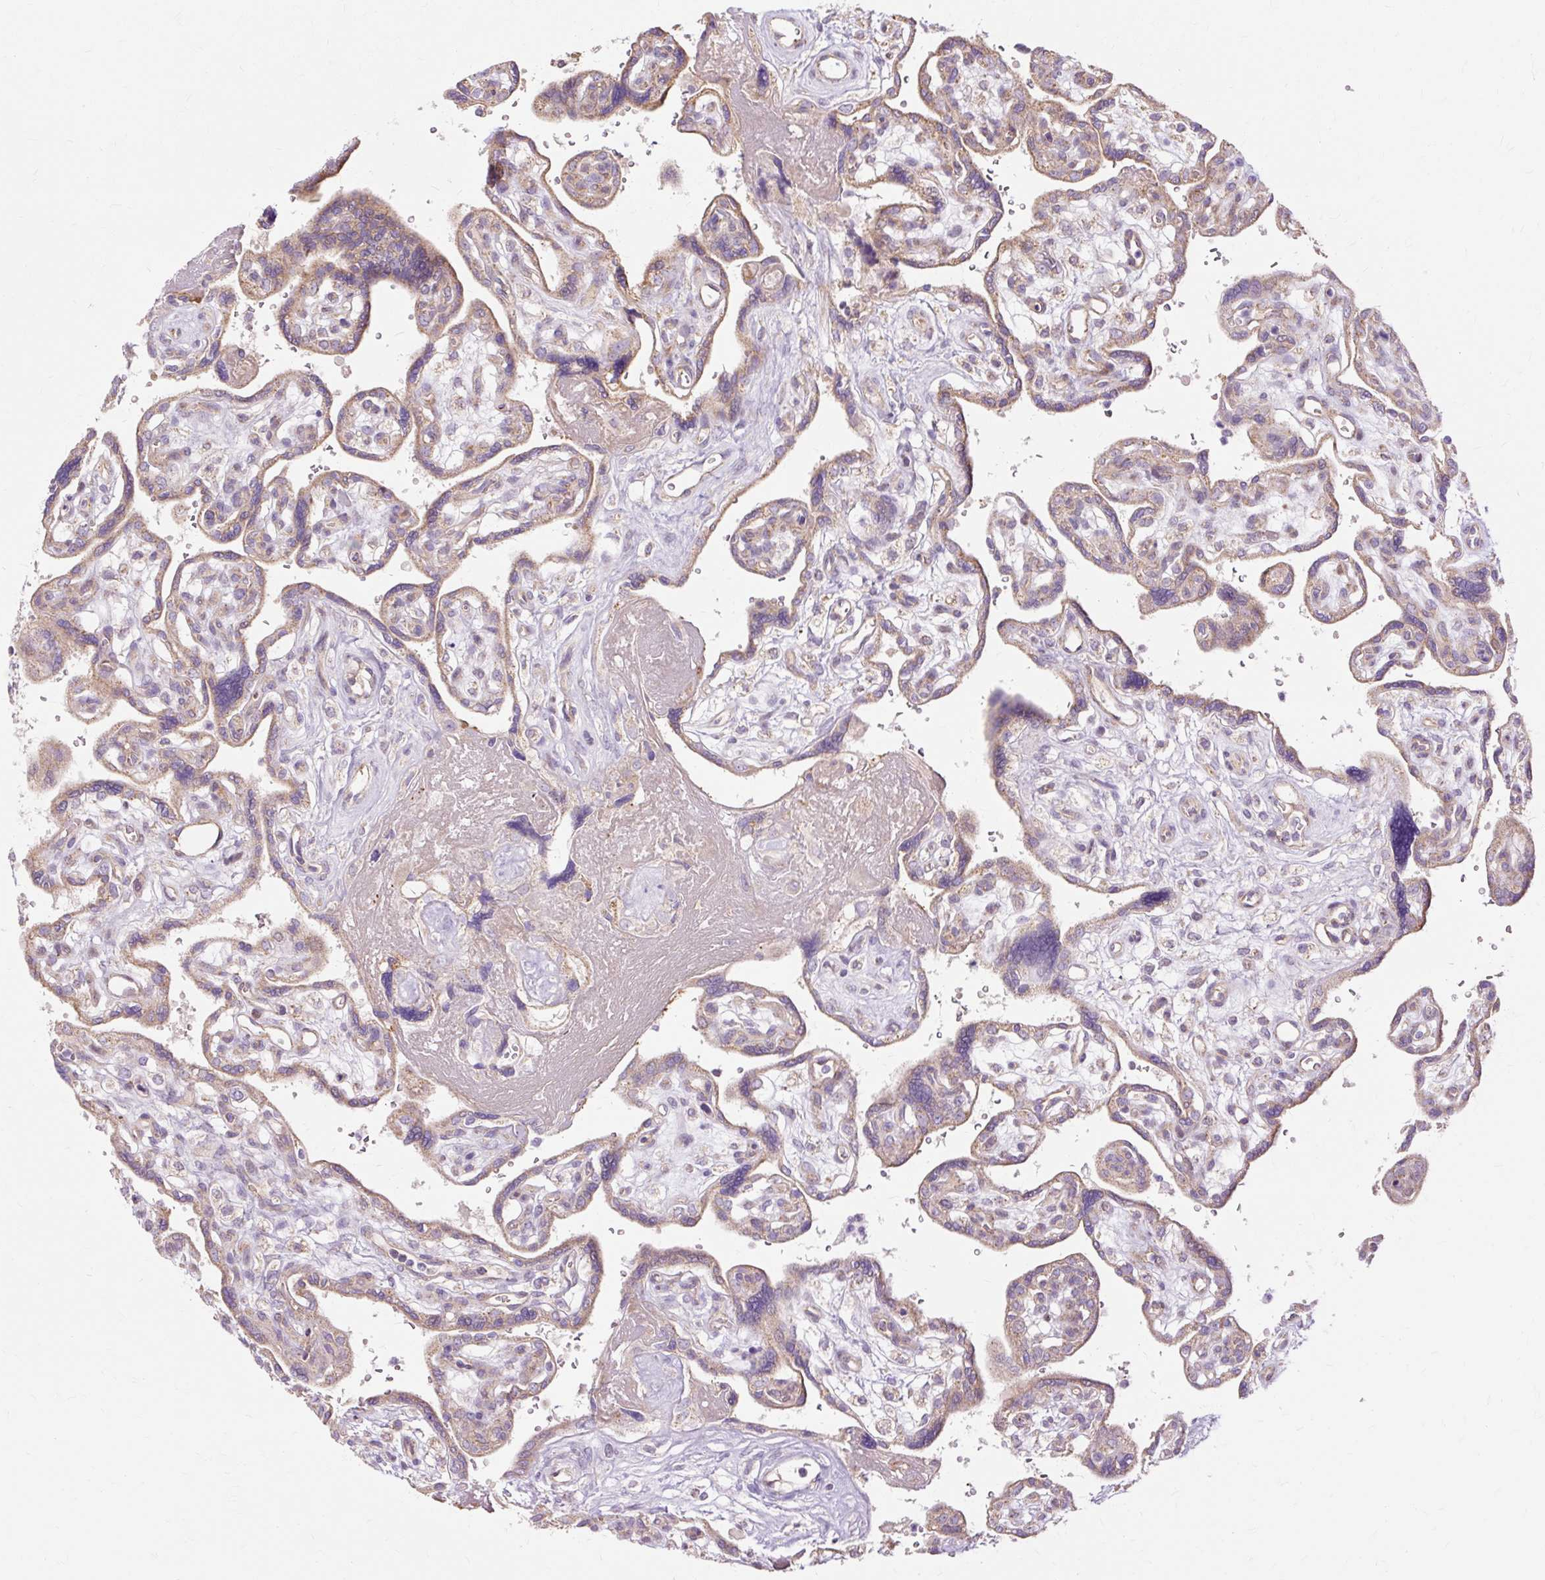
{"staining": {"intensity": "moderate", "quantity": ">75%", "location": "cytoplasmic/membranous"}, "tissue": "placenta", "cell_type": "Decidual cells", "image_type": "normal", "snomed": [{"axis": "morphology", "description": "Normal tissue, NOS"}, {"axis": "topography", "description": "Placenta"}], "caption": "Immunohistochemical staining of unremarkable human placenta exhibits moderate cytoplasmic/membranous protein staining in about >75% of decidual cells.", "gene": "PDZD2", "patient": {"sex": "female", "age": 39}}